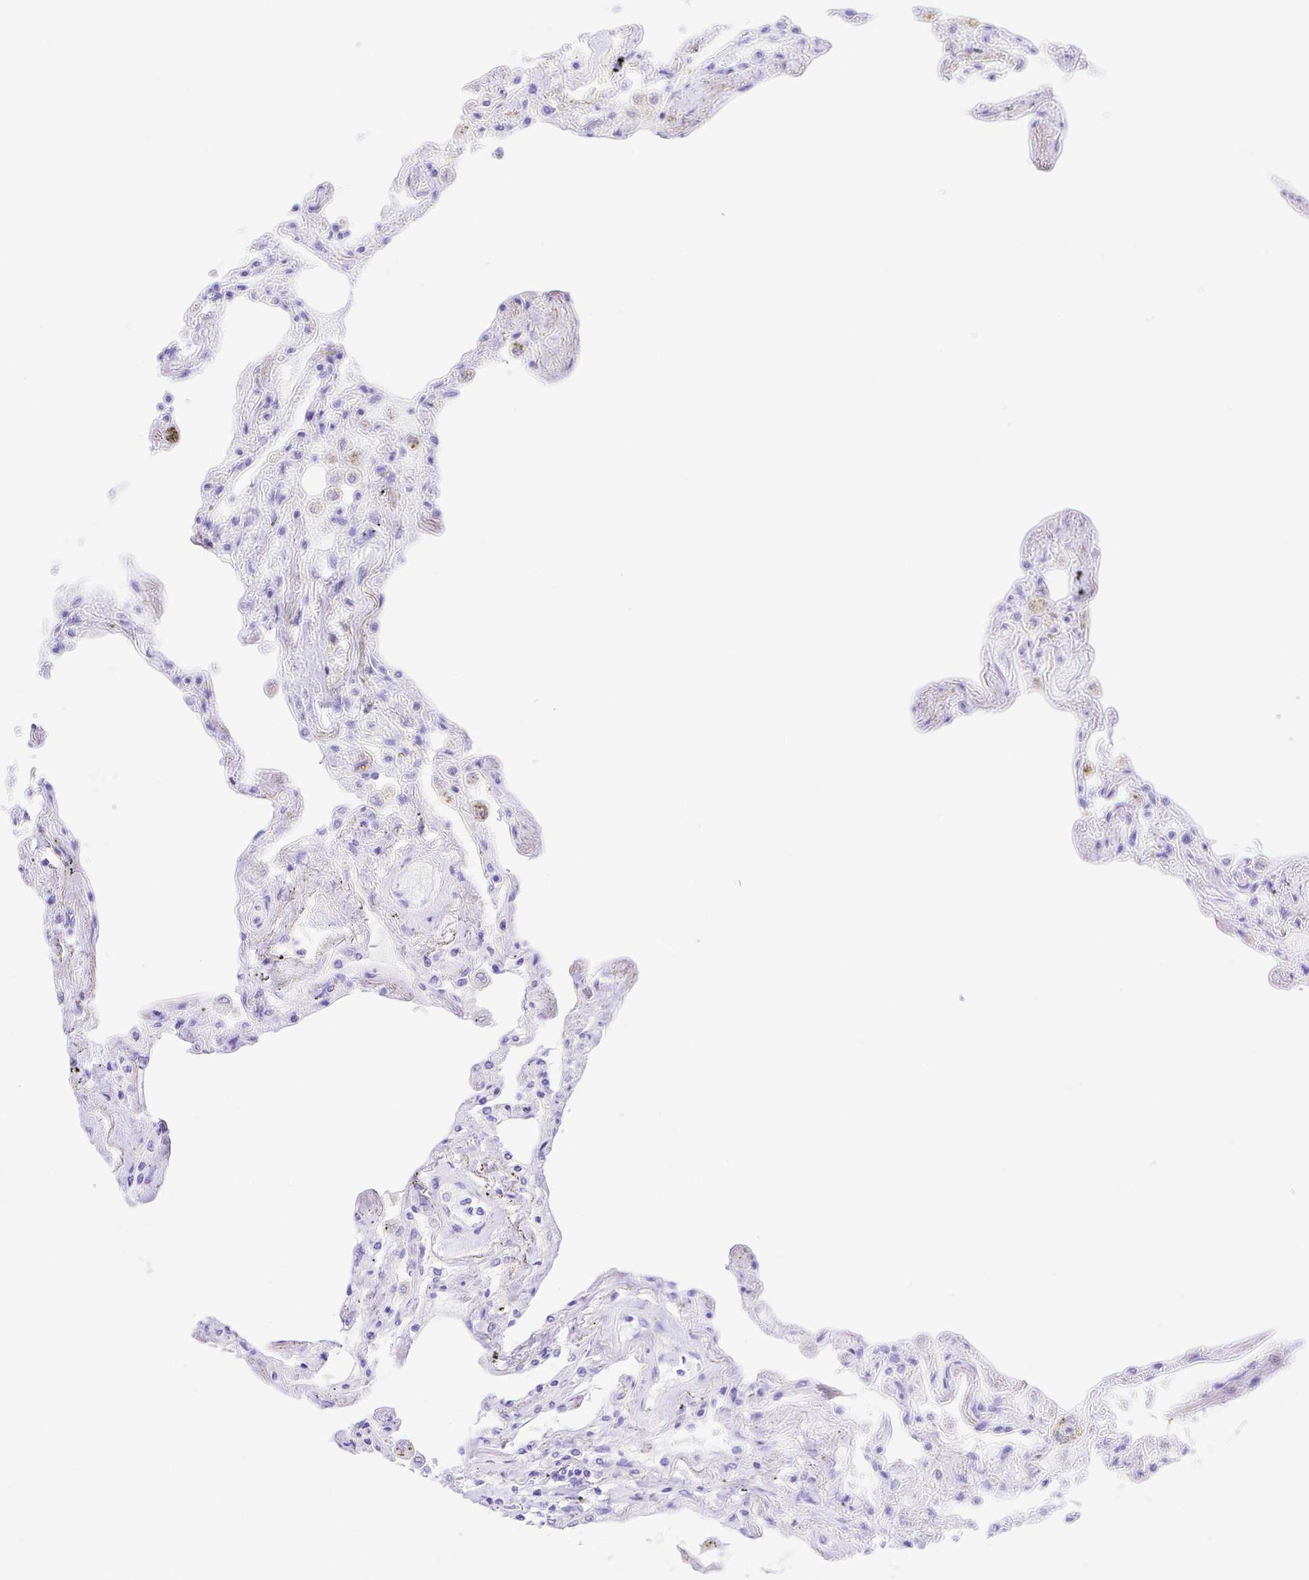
{"staining": {"intensity": "negative", "quantity": "none", "location": "none"}, "tissue": "lung", "cell_type": "Alveolar cells", "image_type": "normal", "snomed": [{"axis": "morphology", "description": "Normal tissue, NOS"}, {"axis": "morphology", "description": "Adenocarcinoma, NOS"}, {"axis": "topography", "description": "Cartilage tissue"}, {"axis": "topography", "description": "Lung"}], "caption": "Immunohistochemical staining of unremarkable lung reveals no significant staining in alveolar cells. The staining was performed using DAB (3,3'-diaminobenzidine) to visualize the protein expression in brown, while the nuclei were stained in blue with hematoxylin (Magnification: 20x).", "gene": "SMR3A", "patient": {"sex": "female", "age": 67}}